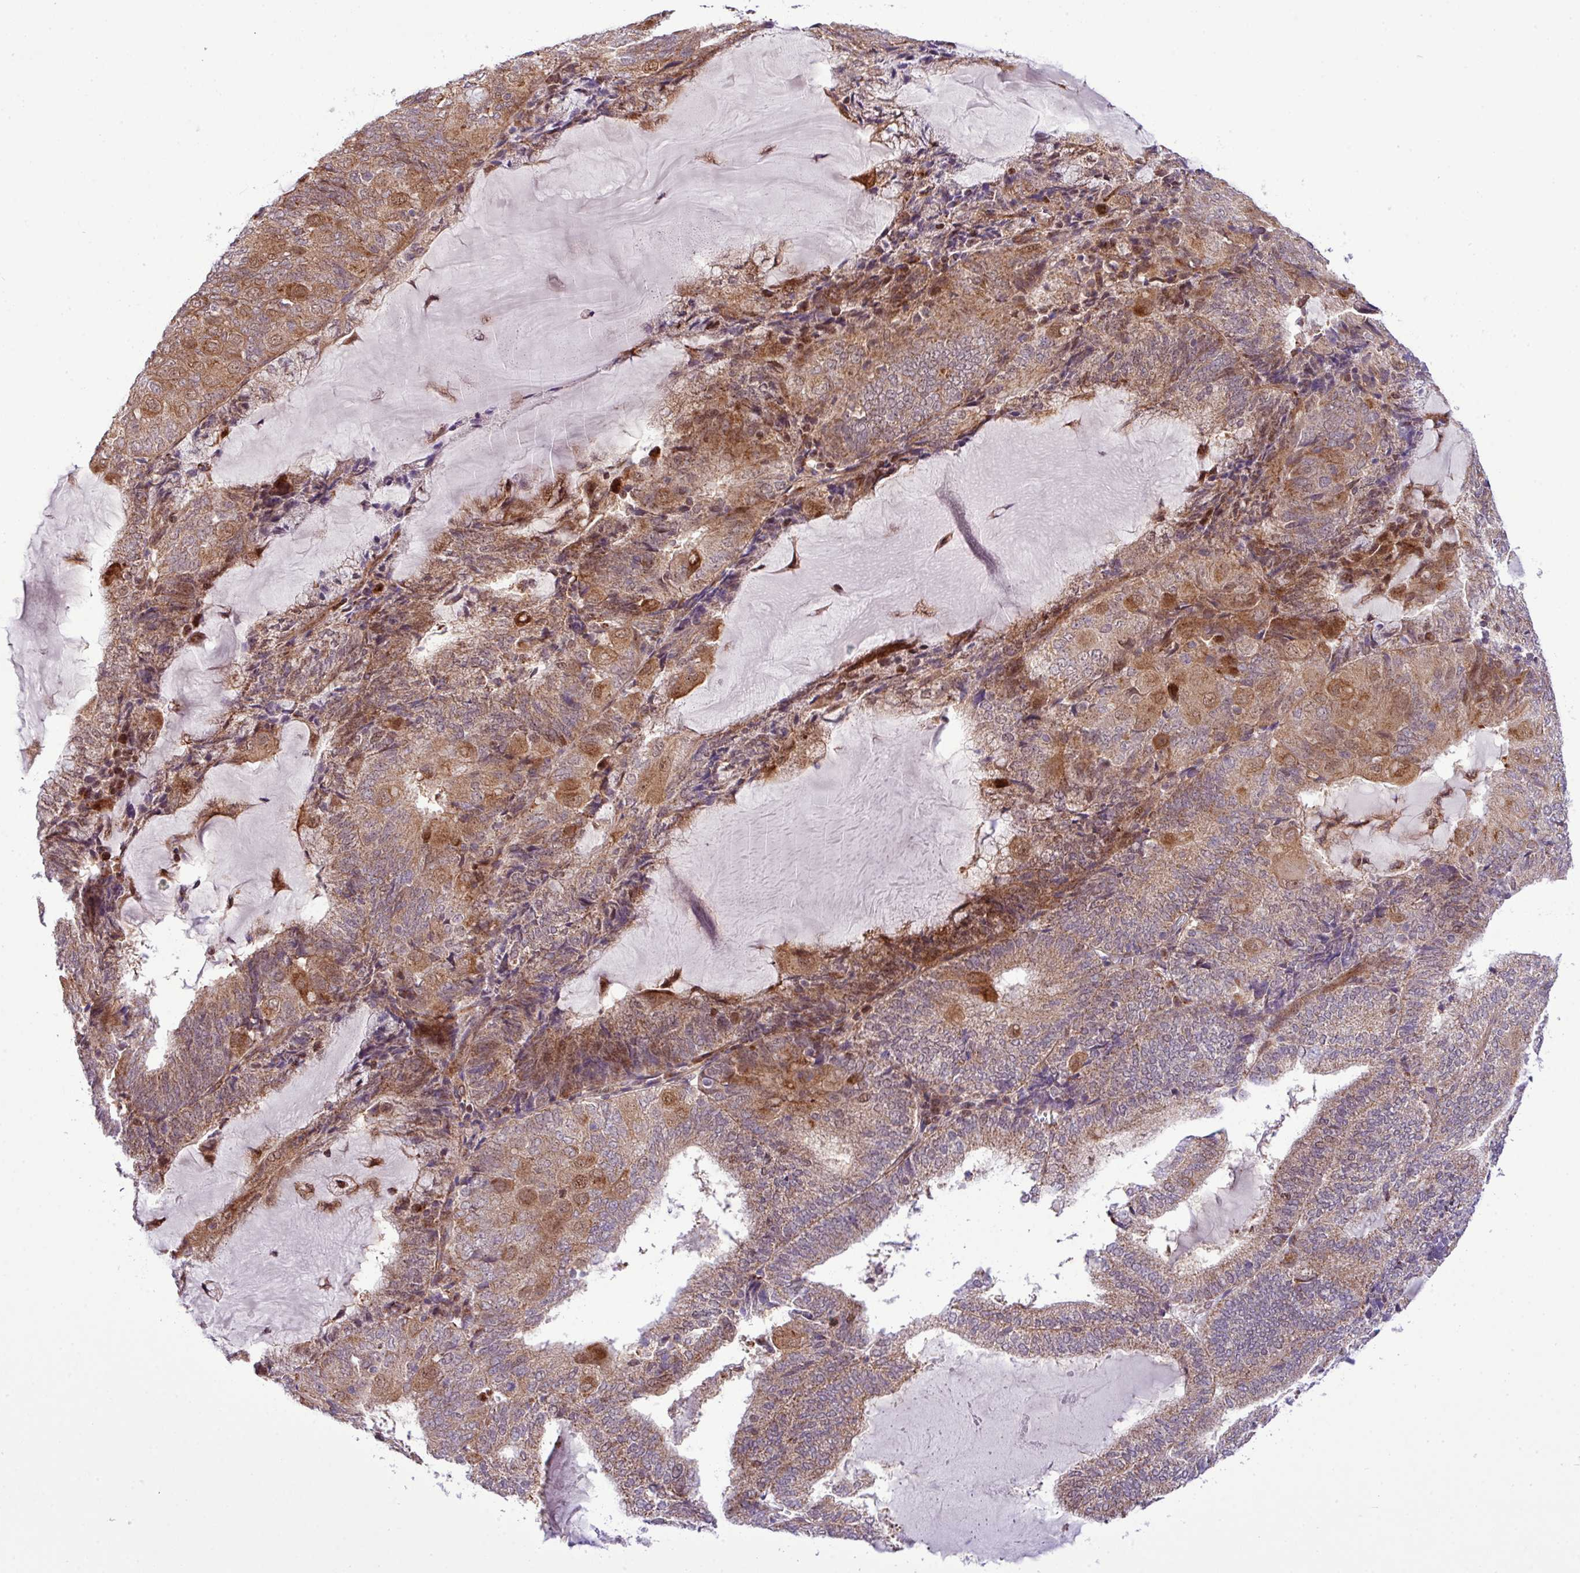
{"staining": {"intensity": "moderate", "quantity": ">75%", "location": "cytoplasmic/membranous"}, "tissue": "endometrial cancer", "cell_type": "Tumor cells", "image_type": "cancer", "snomed": [{"axis": "morphology", "description": "Adenocarcinoma, NOS"}, {"axis": "topography", "description": "Endometrium"}], "caption": "Immunohistochemistry (IHC) staining of endometrial cancer, which shows medium levels of moderate cytoplasmic/membranous positivity in about >75% of tumor cells indicating moderate cytoplasmic/membranous protein staining. The staining was performed using DAB (3,3'-diaminobenzidine) (brown) for protein detection and nuclei were counterstained in hematoxylin (blue).", "gene": "B3GNT9", "patient": {"sex": "female", "age": 81}}